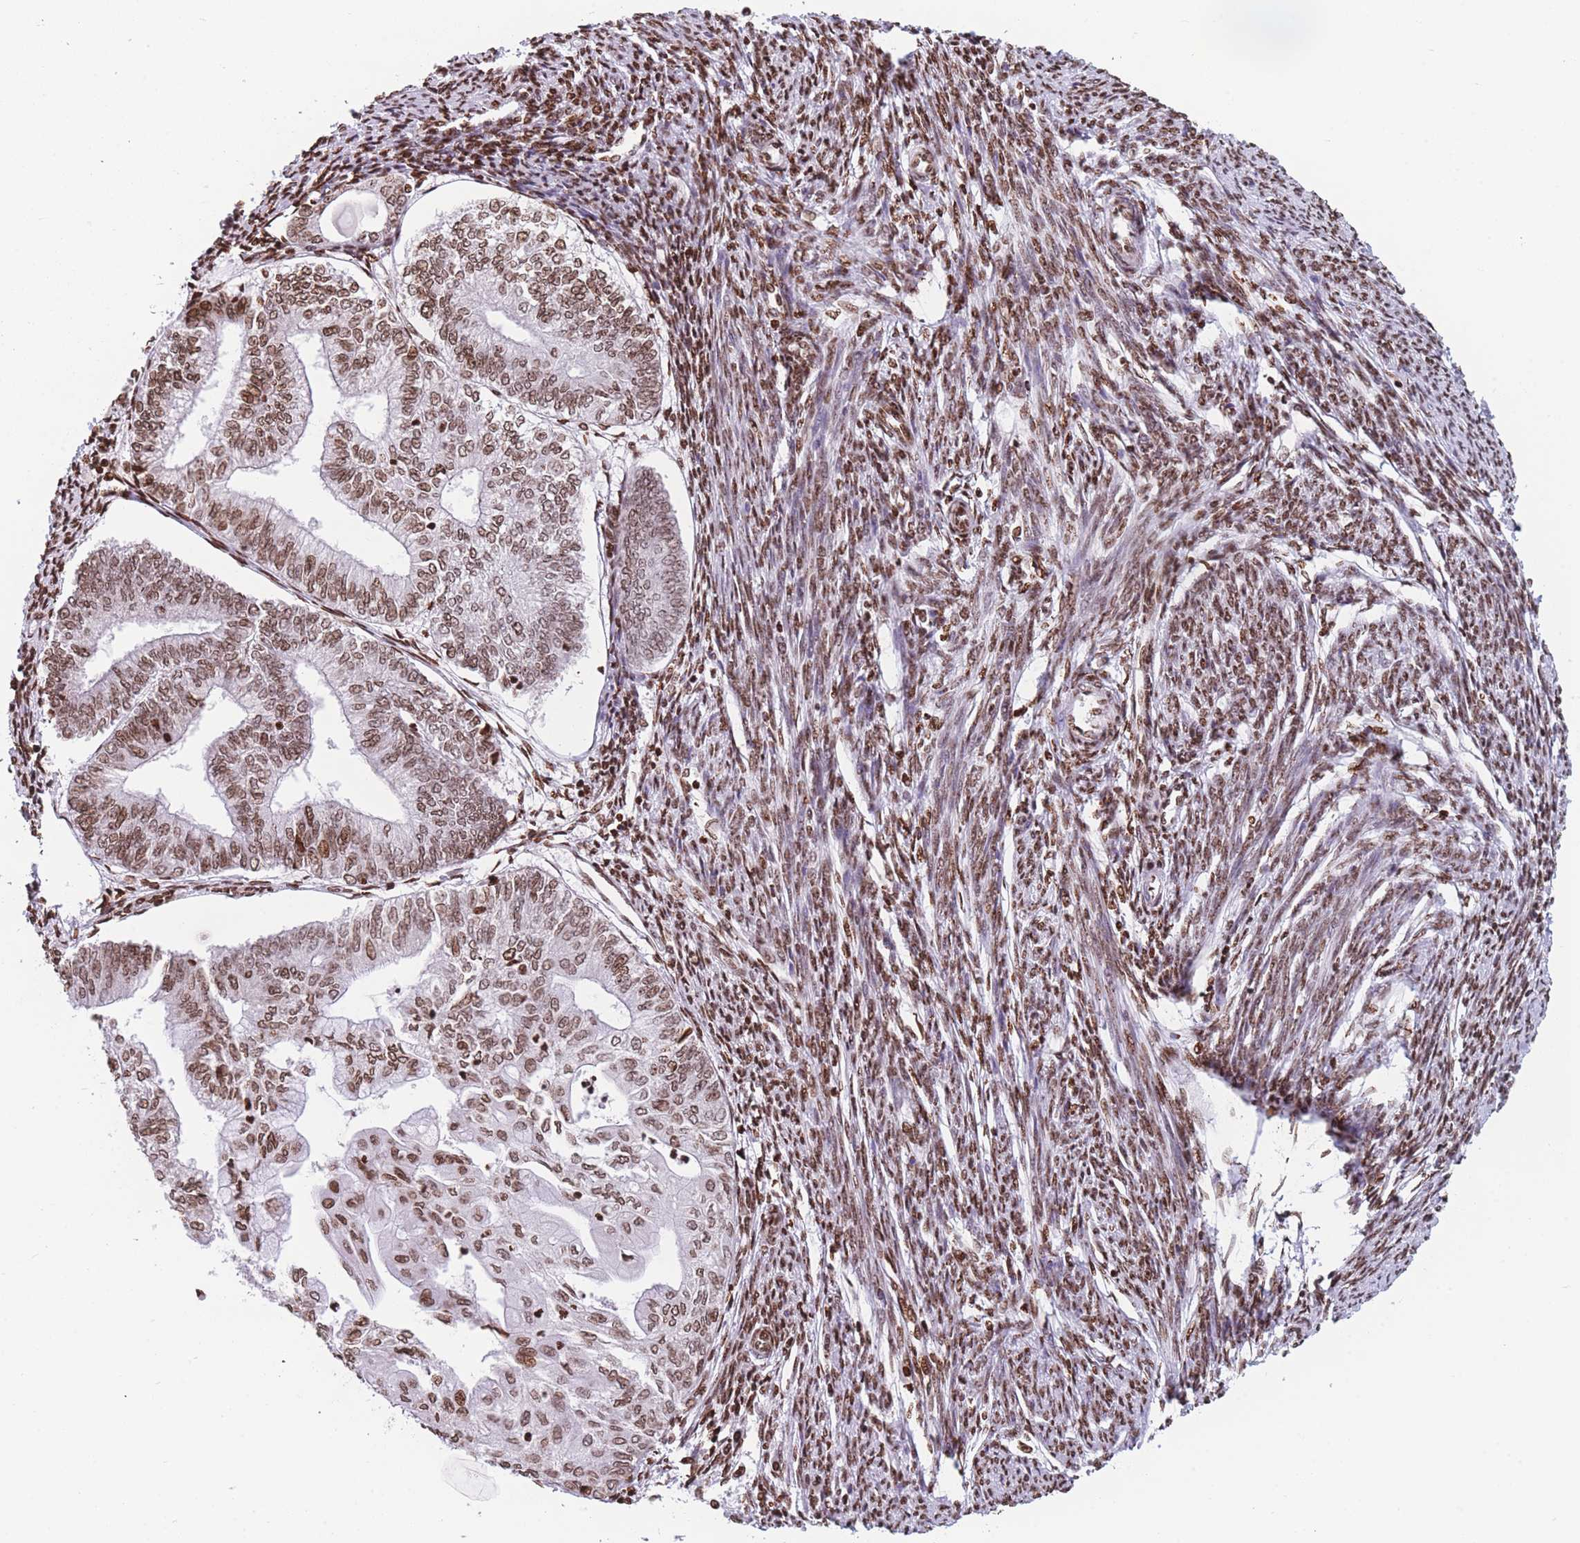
{"staining": {"intensity": "moderate", "quantity": ">75%", "location": "nuclear"}, "tissue": "smooth muscle", "cell_type": "Smooth muscle cells", "image_type": "normal", "snomed": [{"axis": "morphology", "description": "Normal tissue, NOS"}, {"axis": "topography", "description": "Smooth muscle"}, {"axis": "topography", "description": "Uterus"}], "caption": "The image demonstrates staining of benign smooth muscle, revealing moderate nuclear protein positivity (brown color) within smooth muscle cells. (DAB (3,3'-diaminobenzidine) = brown stain, brightfield microscopy at high magnification).", "gene": "AK9", "patient": {"sex": "female", "age": 59}}